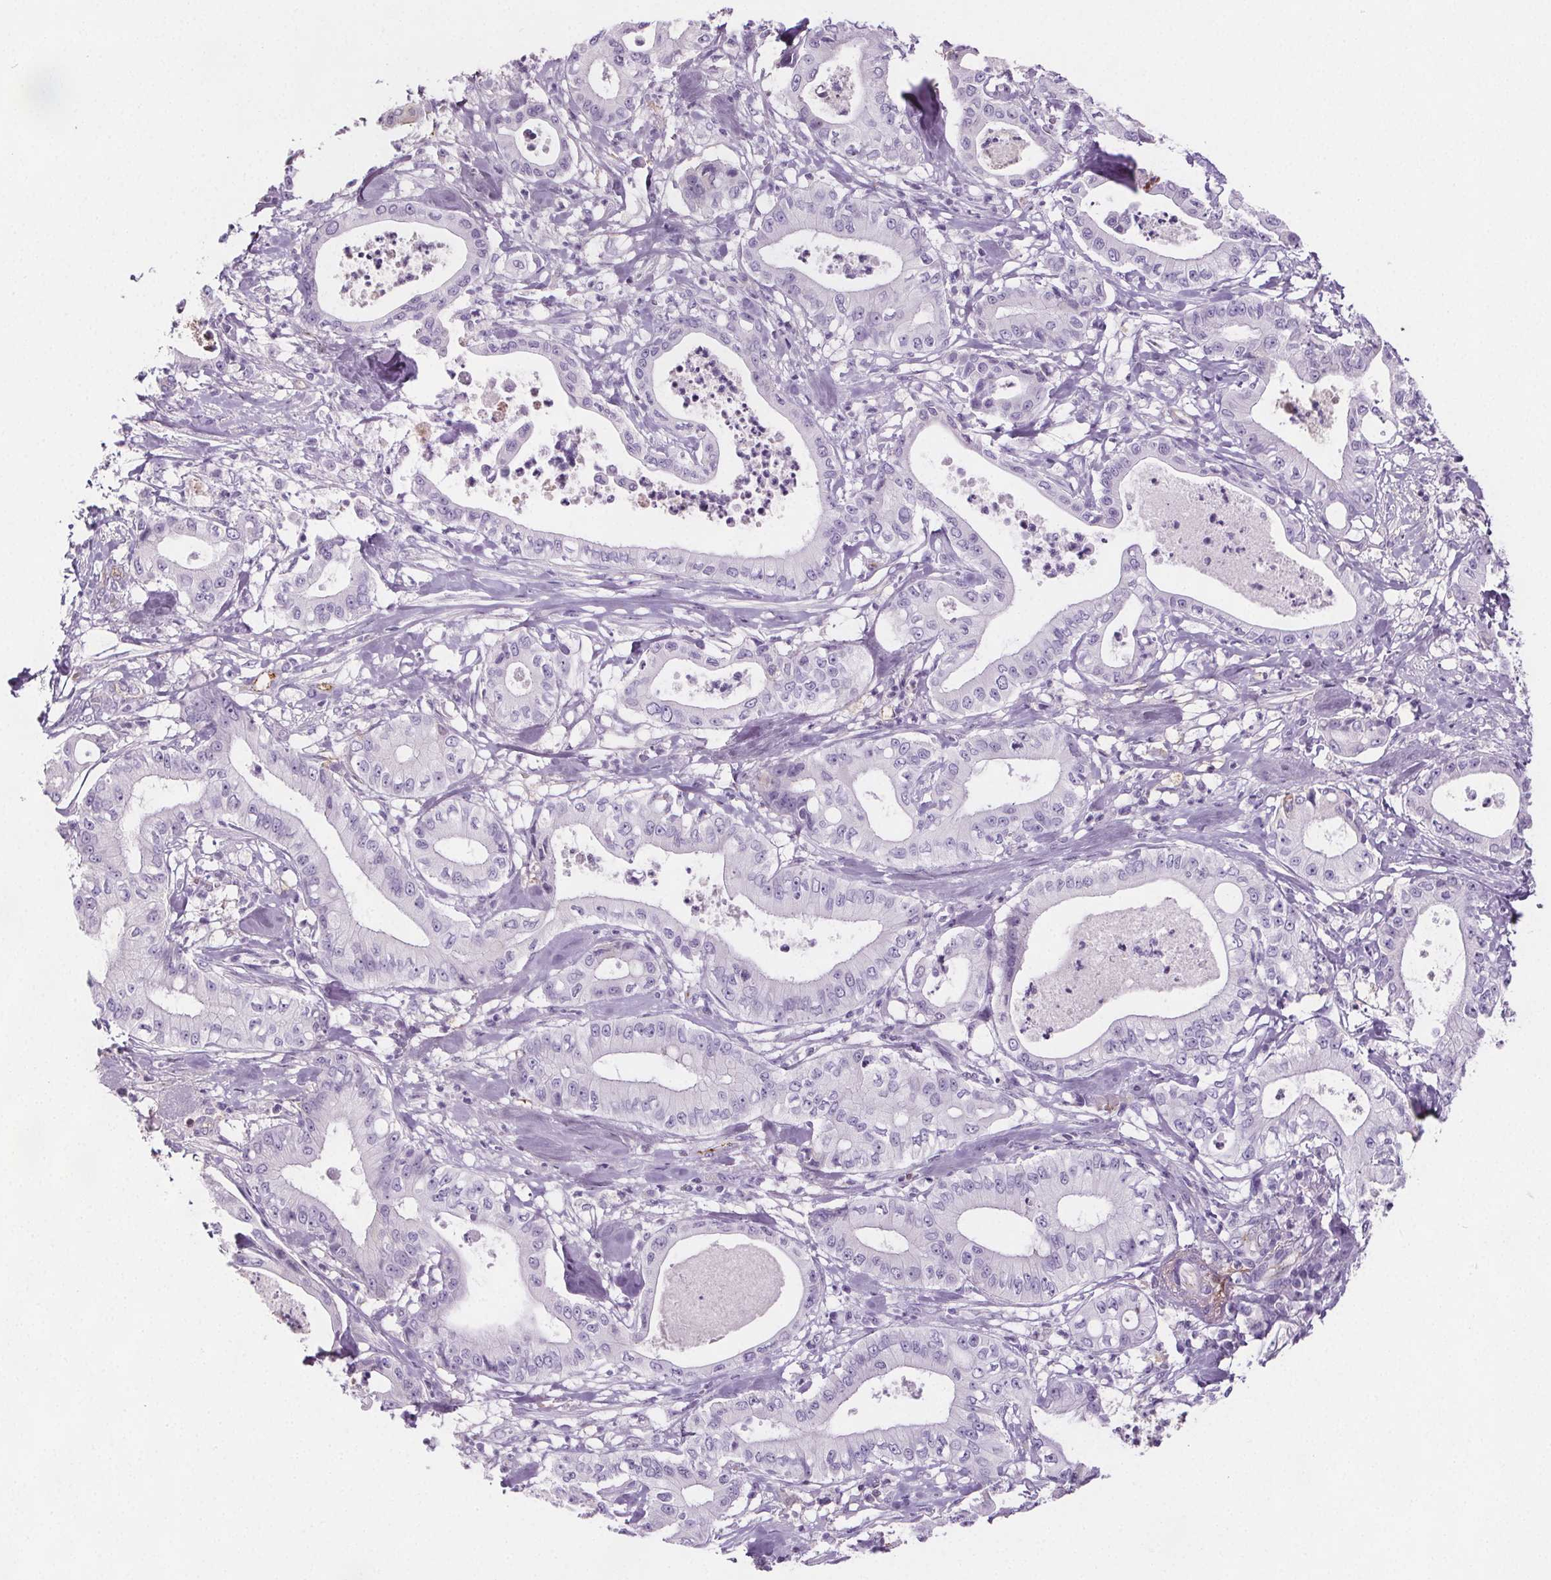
{"staining": {"intensity": "negative", "quantity": "none", "location": "none"}, "tissue": "pancreatic cancer", "cell_type": "Tumor cells", "image_type": "cancer", "snomed": [{"axis": "morphology", "description": "Adenocarcinoma, NOS"}, {"axis": "topography", "description": "Pancreas"}], "caption": "Immunohistochemistry of human pancreatic cancer shows no expression in tumor cells.", "gene": "CD5L", "patient": {"sex": "male", "age": 71}}